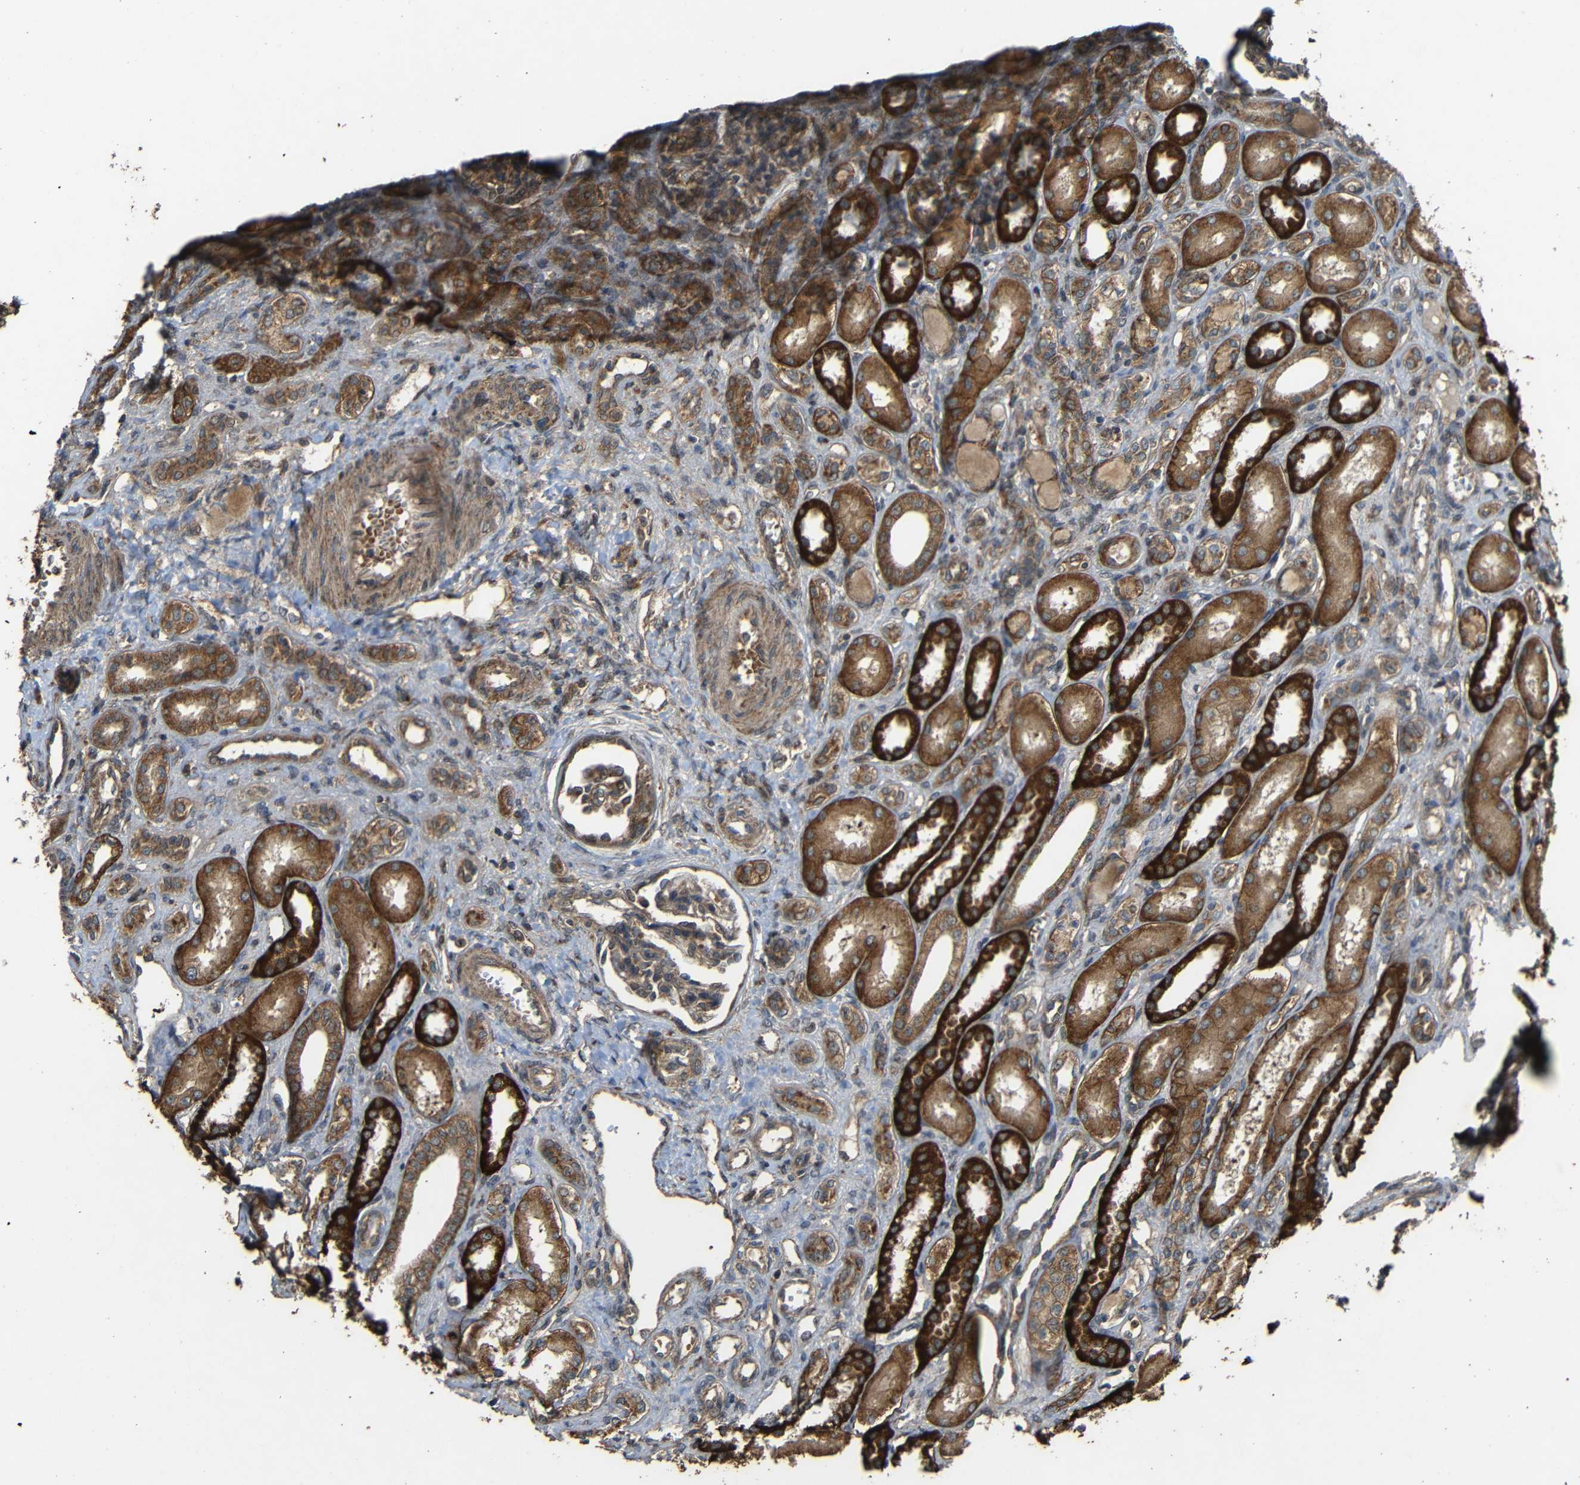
{"staining": {"intensity": "moderate", "quantity": ">75%", "location": "cytoplasmic/membranous"}, "tissue": "kidney", "cell_type": "Cells in glomeruli", "image_type": "normal", "snomed": [{"axis": "morphology", "description": "Normal tissue, NOS"}, {"axis": "topography", "description": "Kidney"}], "caption": "Kidney stained with a protein marker shows moderate staining in cells in glomeruli.", "gene": "C1GALT1", "patient": {"sex": "male", "age": 7}}